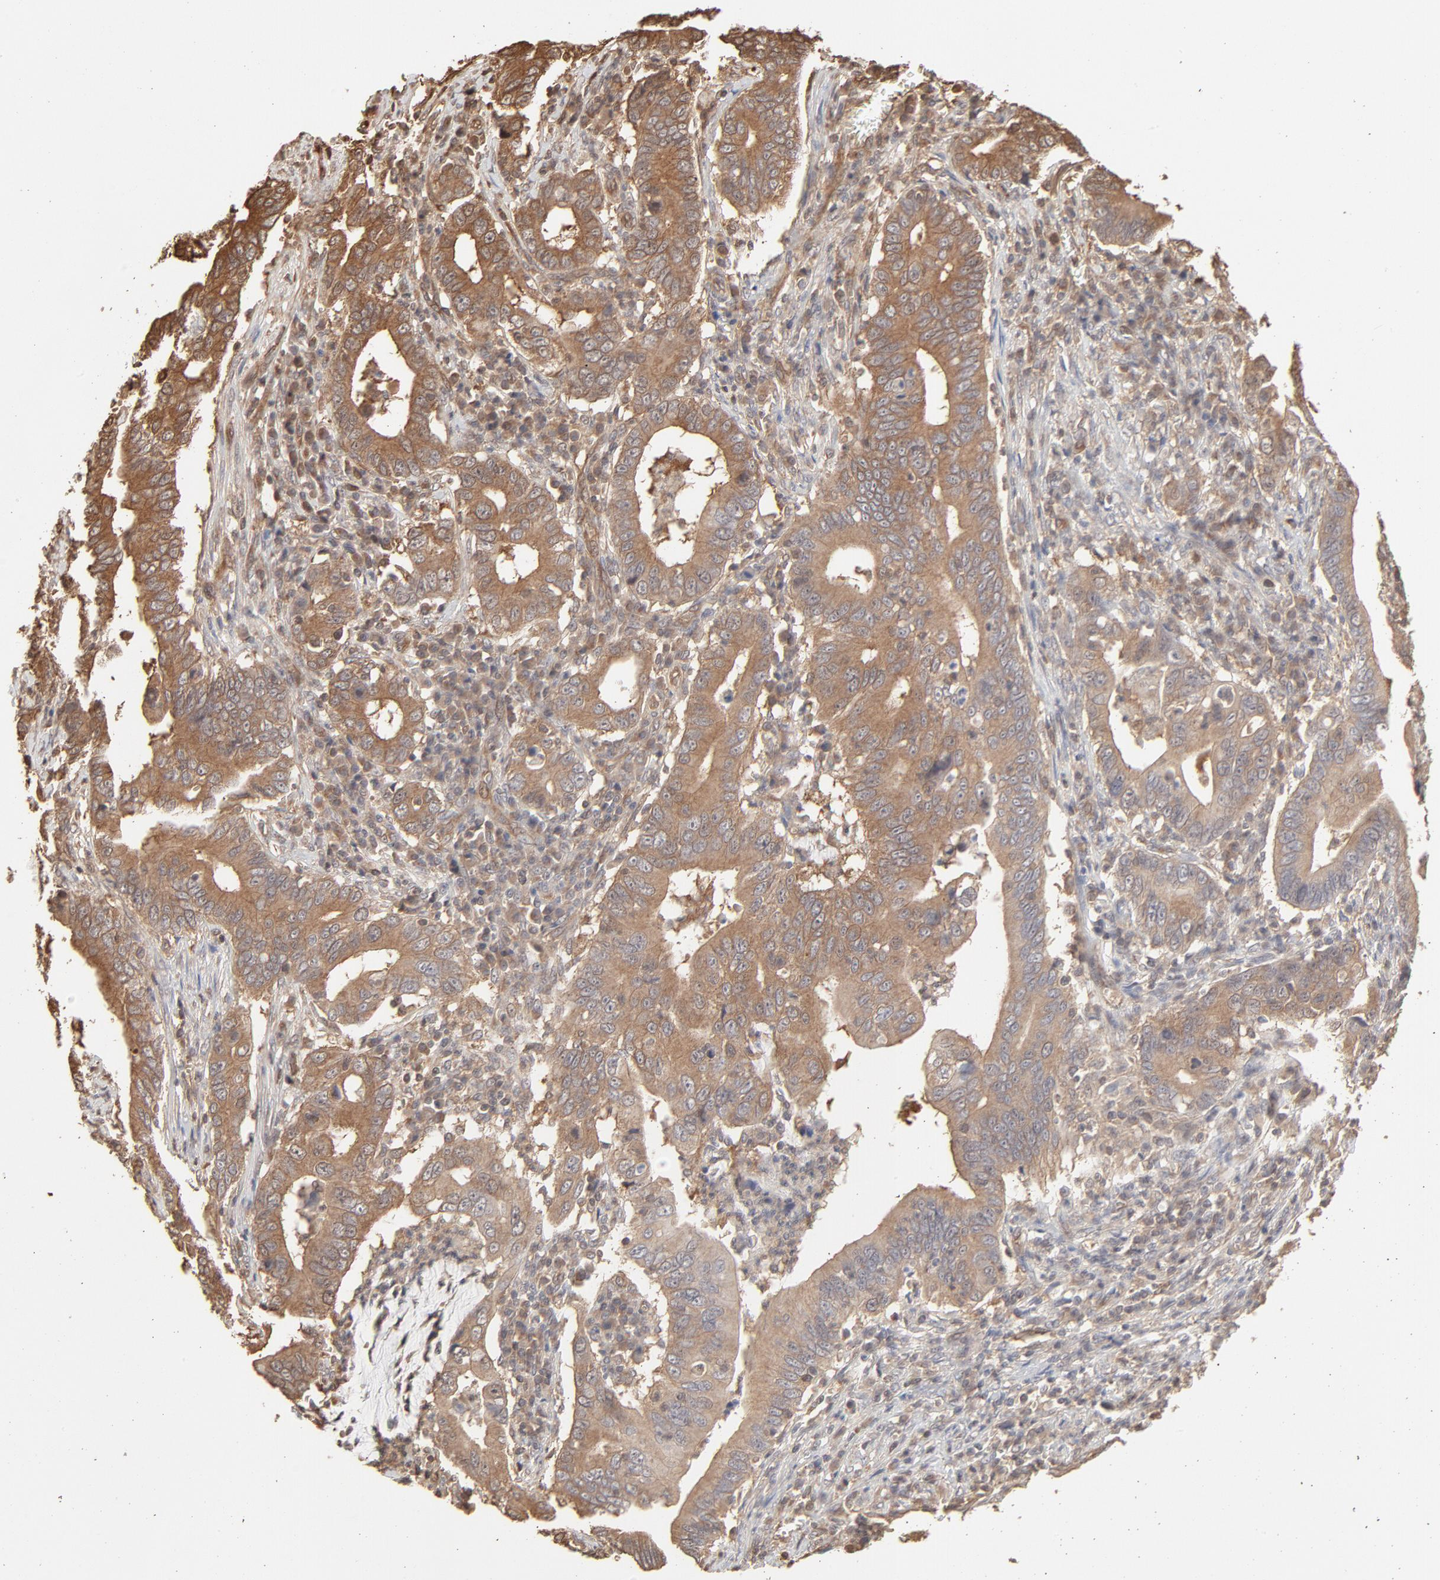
{"staining": {"intensity": "moderate", "quantity": ">75%", "location": "cytoplasmic/membranous"}, "tissue": "stomach cancer", "cell_type": "Tumor cells", "image_type": "cancer", "snomed": [{"axis": "morphology", "description": "Adenocarcinoma, NOS"}, {"axis": "topography", "description": "Stomach, upper"}], "caption": "IHC histopathology image of human stomach cancer stained for a protein (brown), which exhibits medium levels of moderate cytoplasmic/membranous positivity in approximately >75% of tumor cells.", "gene": "PPP2CA", "patient": {"sex": "male", "age": 63}}